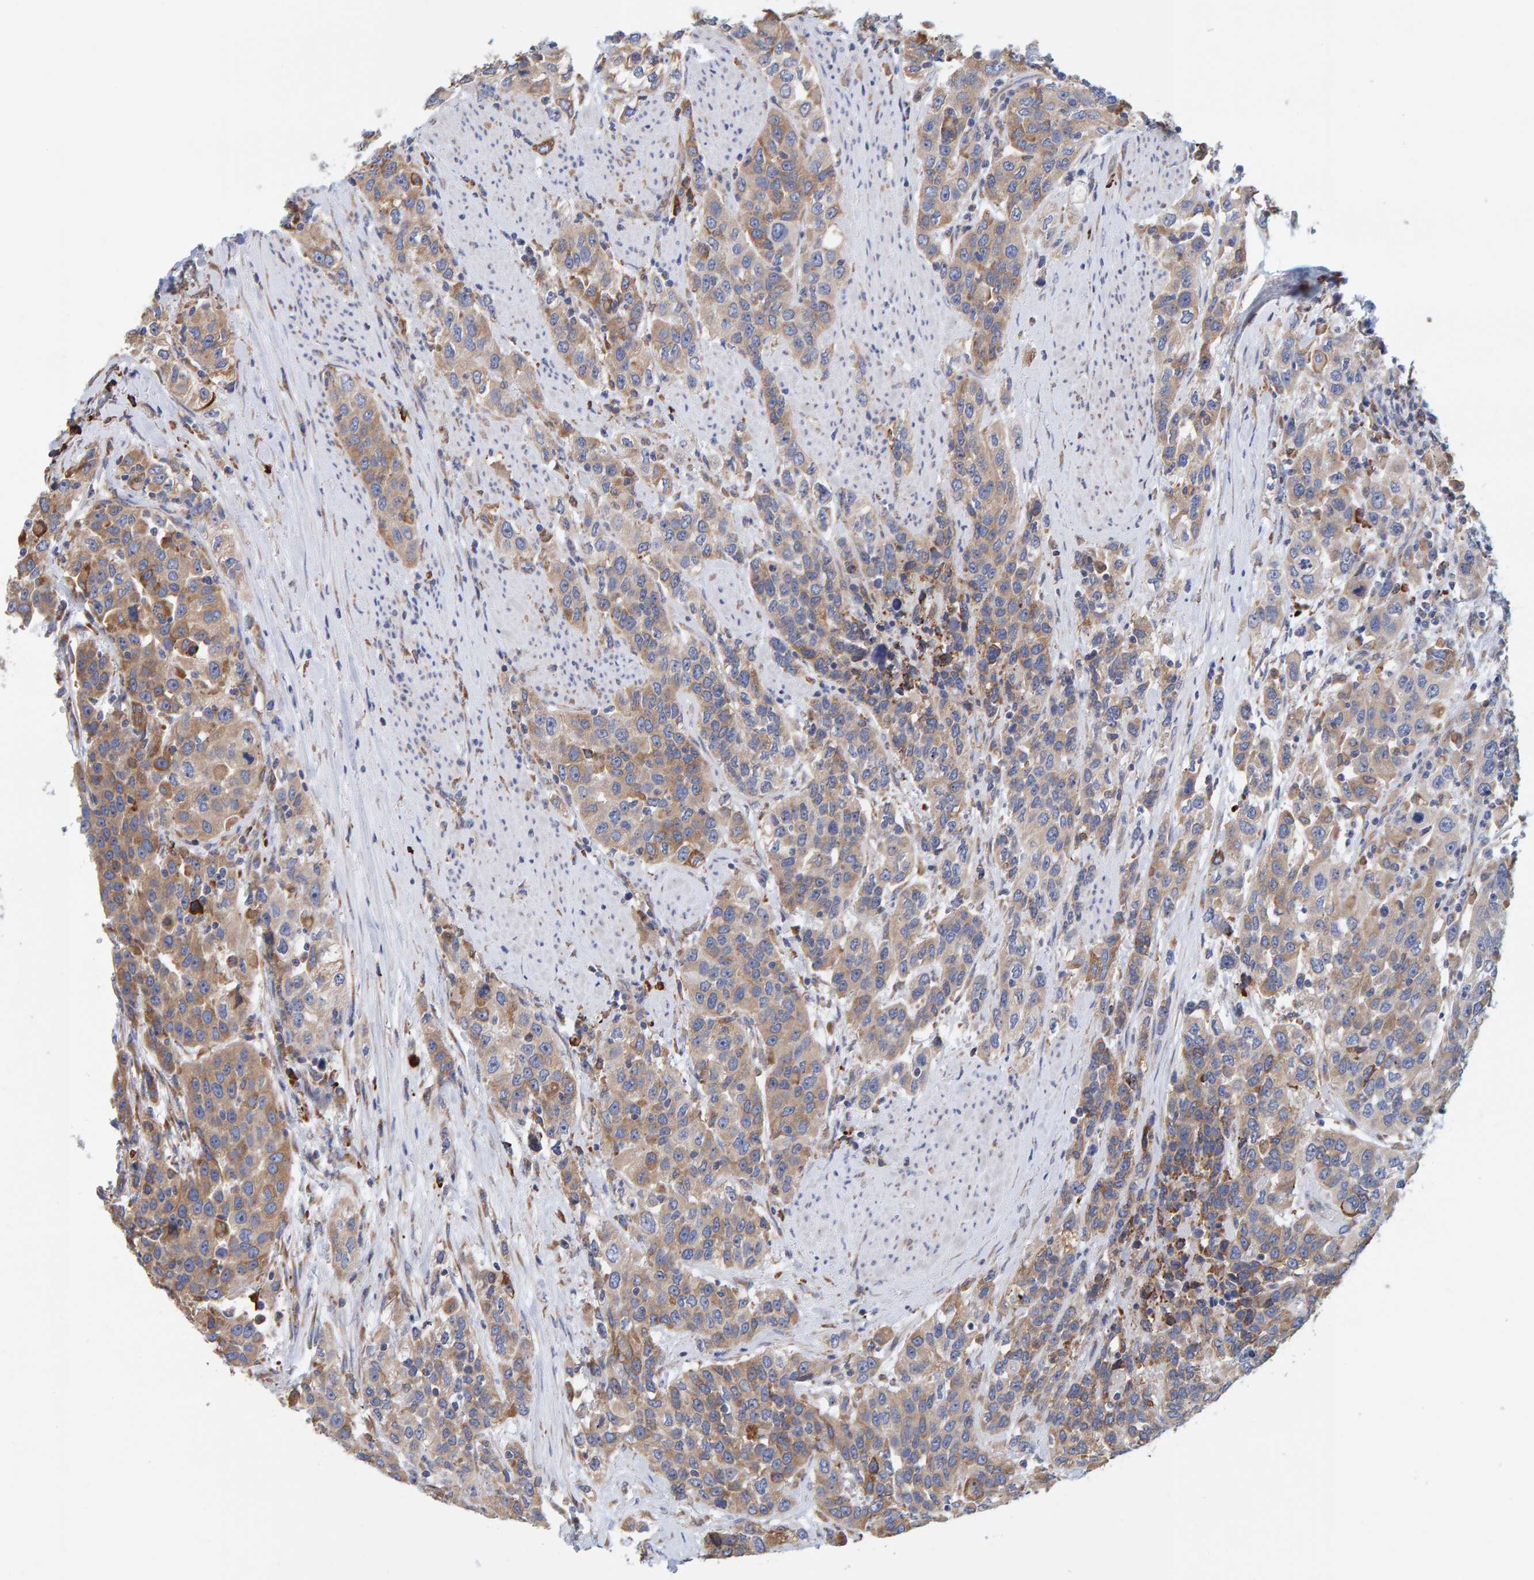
{"staining": {"intensity": "moderate", "quantity": ">75%", "location": "cytoplasmic/membranous"}, "tissue": "urothelial cancer", "cell_type": "Tumor cells", "image_type": "cancer", "snomed": [{"axis": "morphology", "description": "Urothelial carcinoma, High grade"}, {"axis": "topography", "description": "Urinary bladder"}], "caption": "IHC image of neoplastic tissue: human high-grade urothelial carcinoma stained using immunohistochemistry (IHC) reveals medium levels of moderate protein expression localized specifically in the cytoplasmic/membranous of tumor cells, appearing as a cytoplasmic/membranous brown color.", "gene": "SGPL1", "patient": {"sex": "female", "age": 80}}